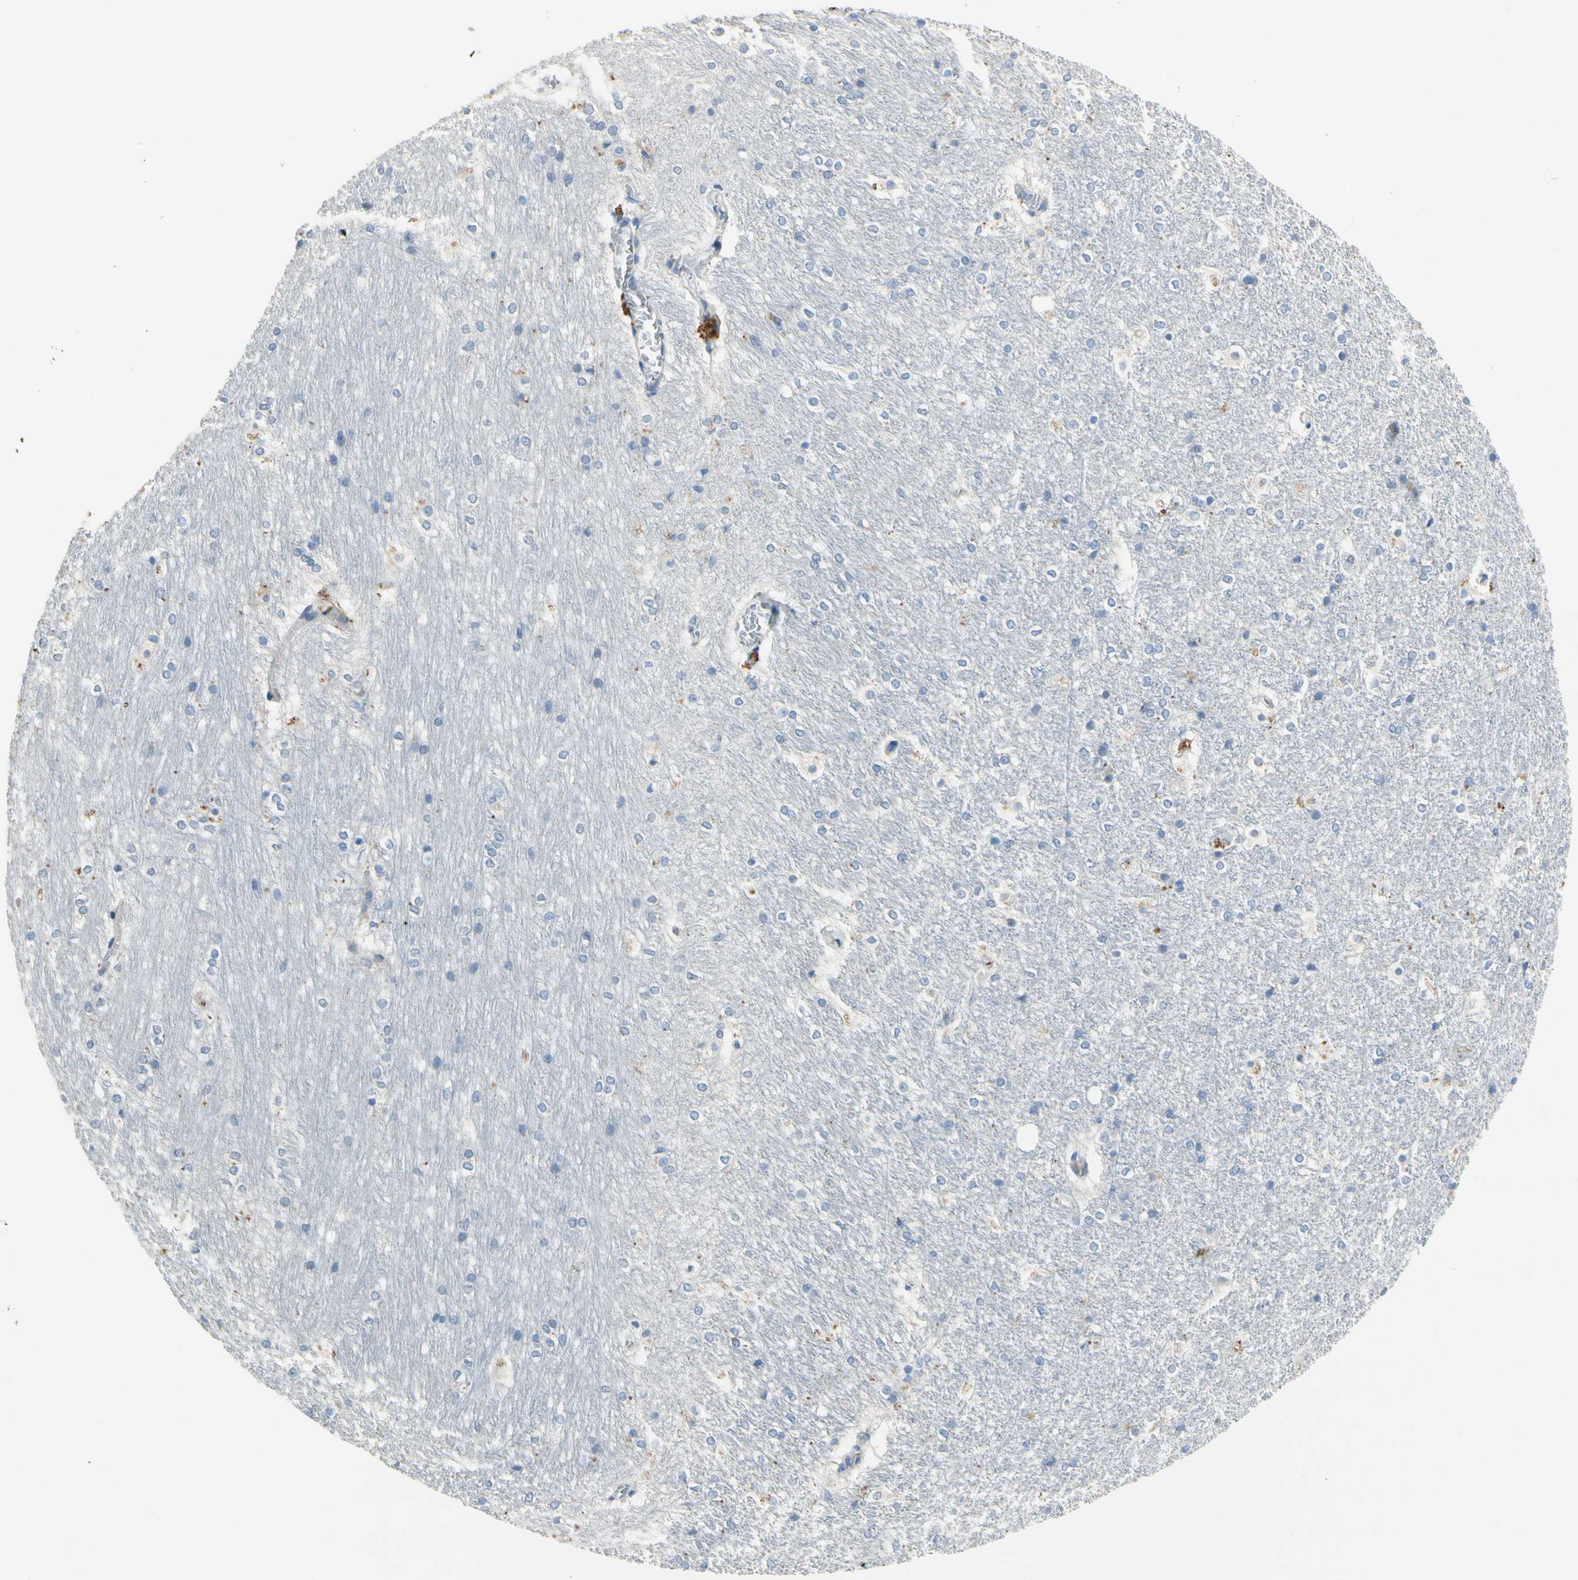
{"staining": {"intensity": "negative", "quantity": "none", "location": "none"}, "tissue": "hippocampus", "cell_type": "Glial cells", "image_type": "normal", "snomed": [{"axis": "morphology", "description": "Normal tissue, NOS"}, {"axis": "topography", "description": "Hippocampus"}], "caption": "Immunohistochemistry (IHC) of unremarkable human hippocampus demonstrates no positivity in glial cells. The staining is performed using DAB (3,3'-diaminobenzidine) brown chromogen with nuclei counter-stained in using hematoxylin.", "gene": "CPA3", "patient": {"sex": "female", "age": 19}}